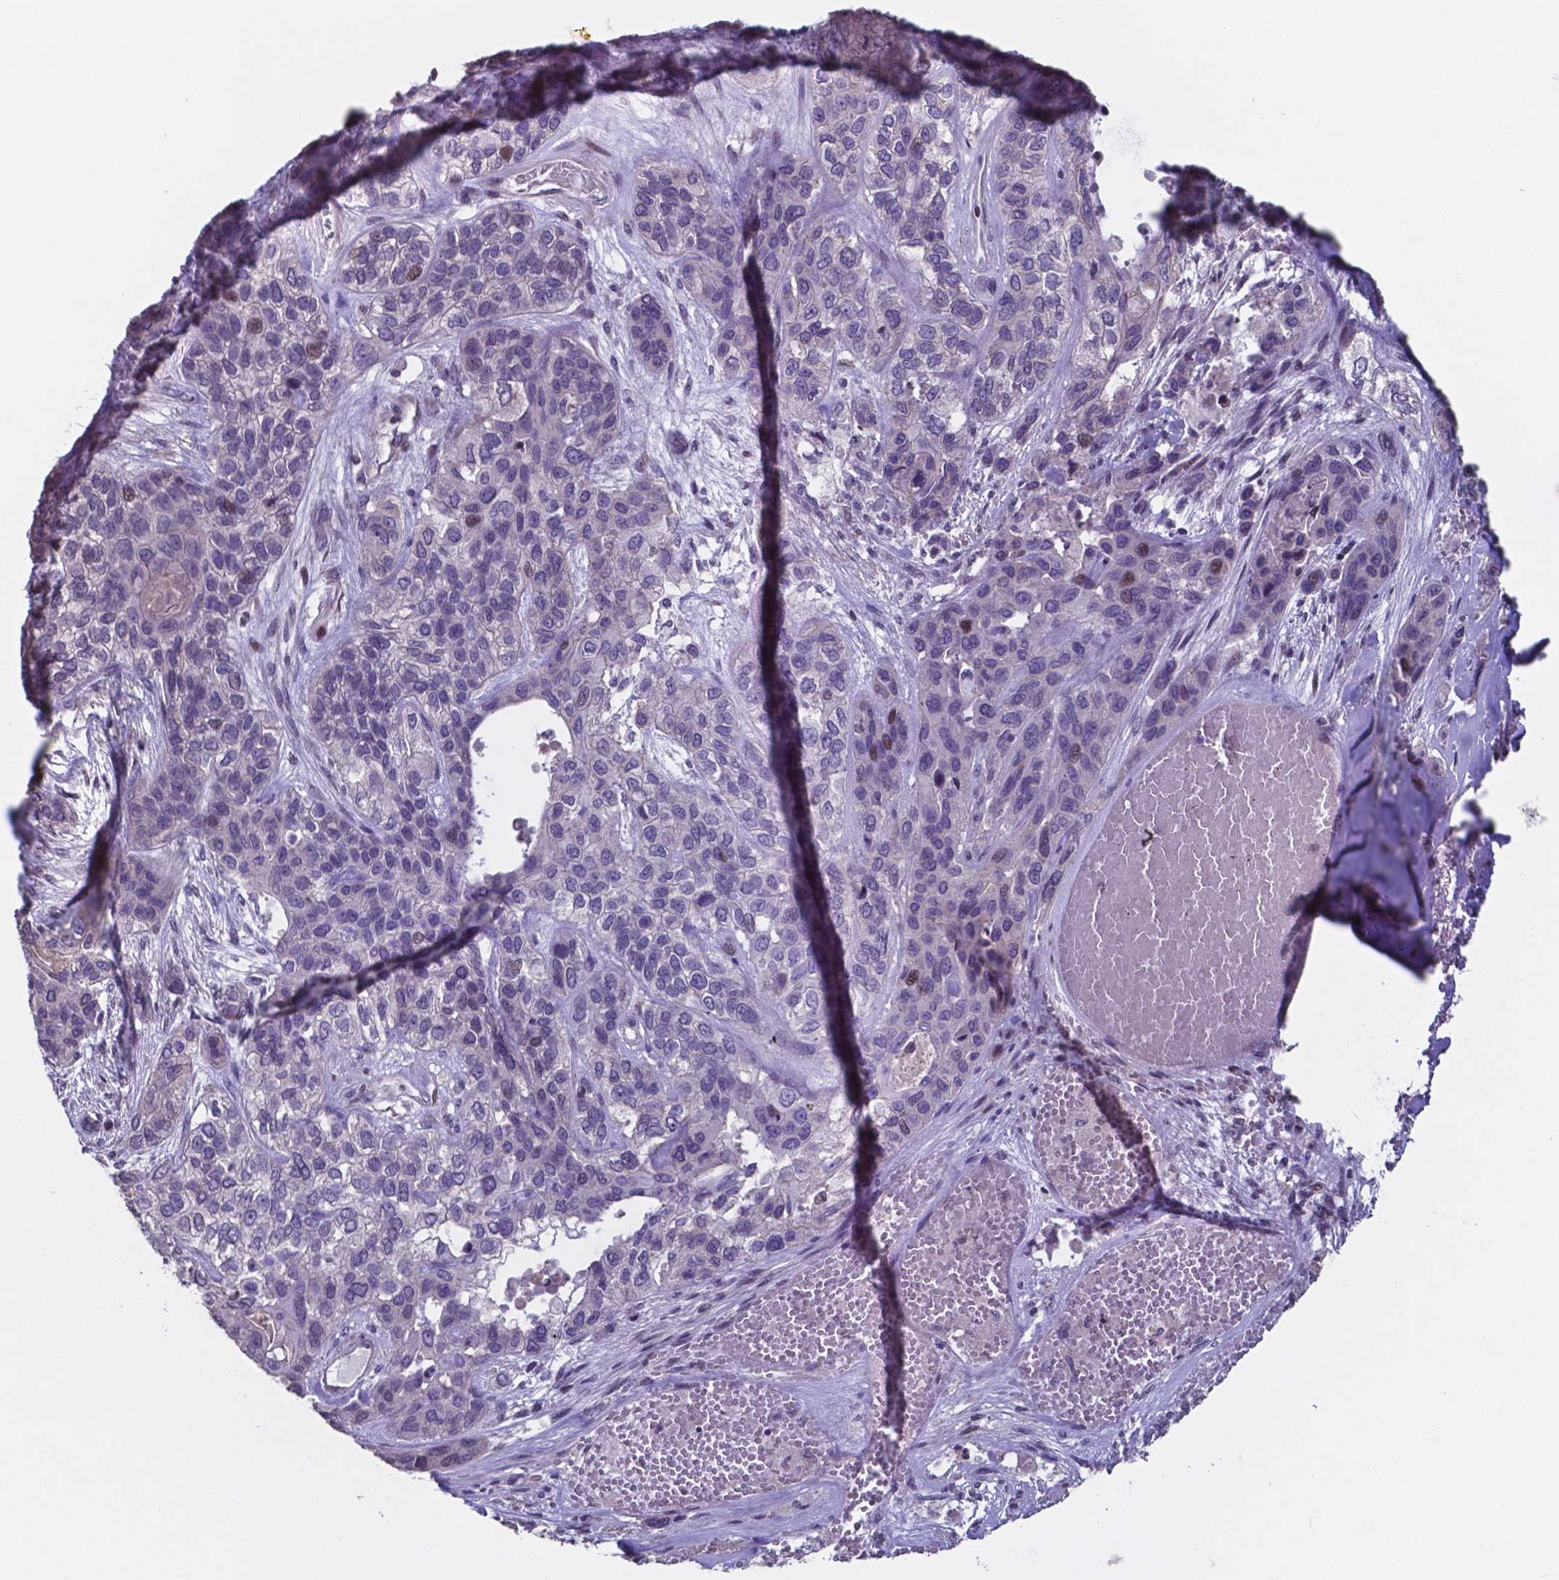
{"staining": {"intensity": "negative", "quantity": "none", "location": "none"}, "tissue": "lung cancer", "cell_type": "Tumor cells", "image_type": "cancer", "snomed": [{"axis": "morphology", "description": "Squamous cell carcinoma, NOS"}, {"axis": "topography", "description": "Lung"}], "caption": "Immunohistochemical staining of human lung cancer demonstrates no significant staining in tumor cells.", "gene": "MLC1", "patient": {"sex": "female", "age": 70}}